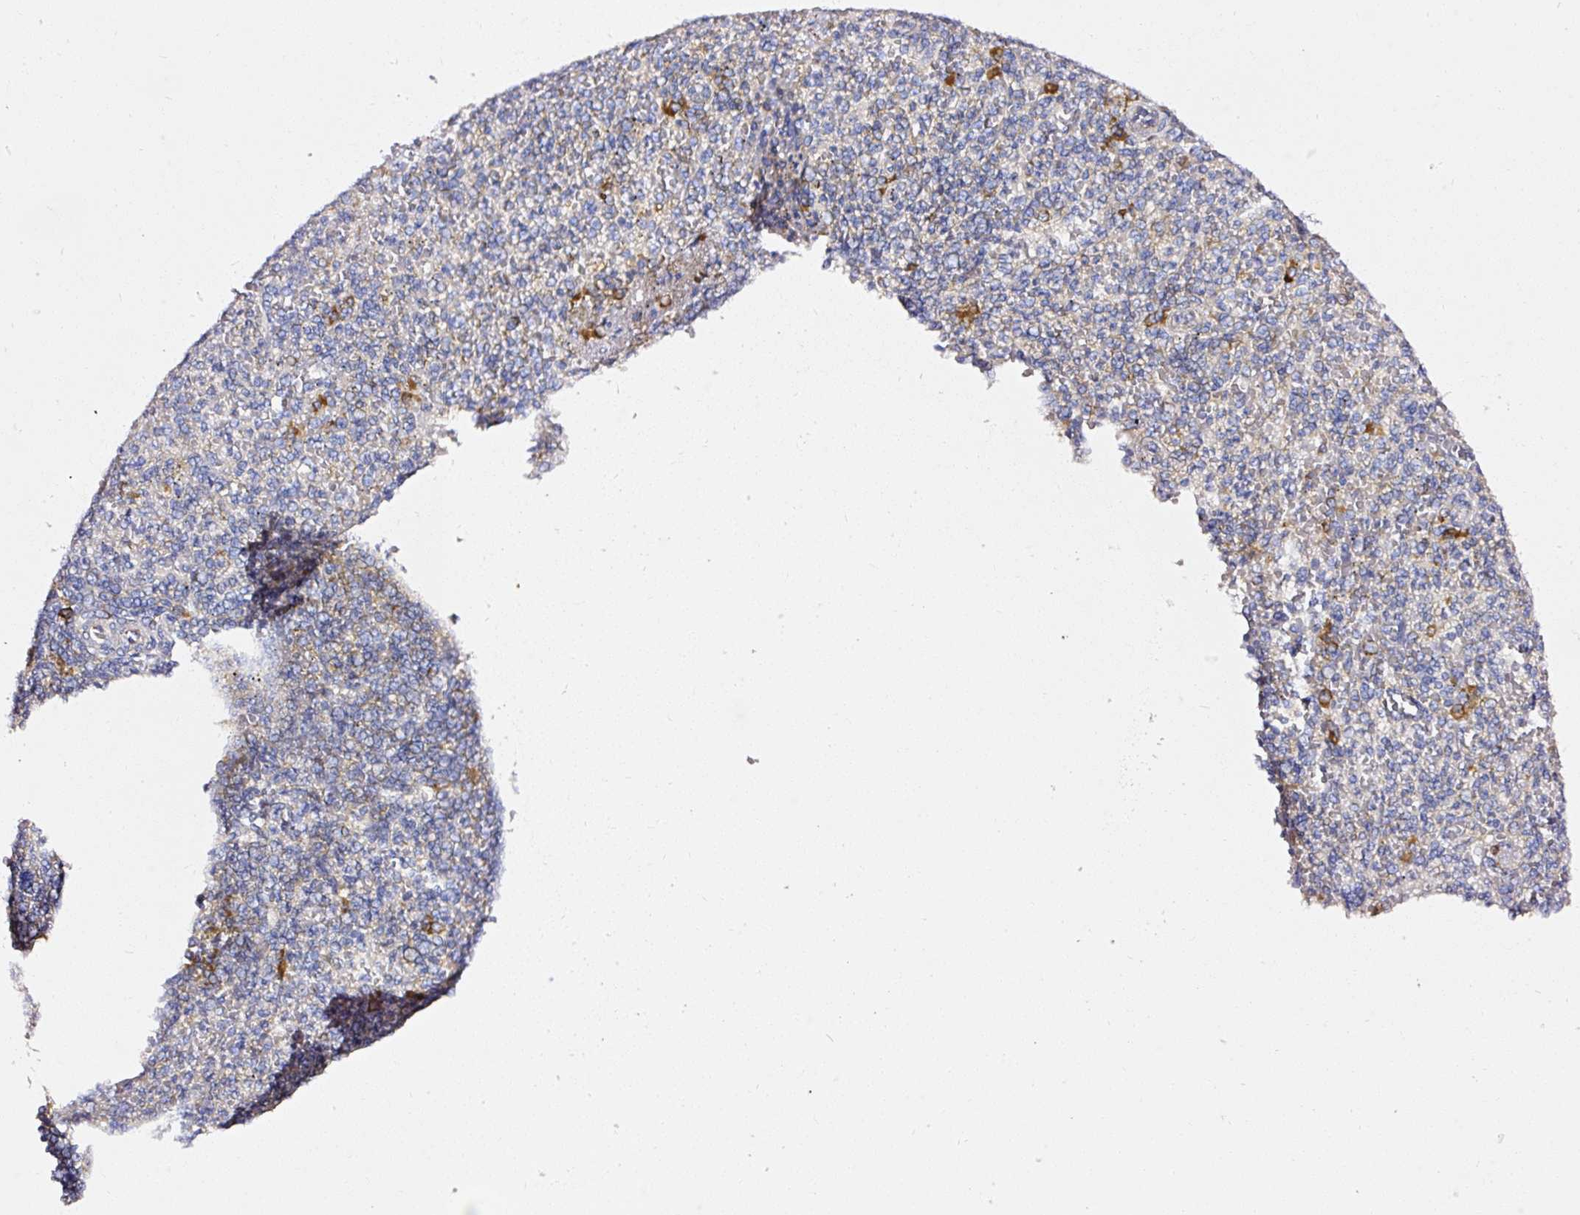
{"staining": {"intensity": "negative", "quantity": "none", "location": "none"}, "tissue": "spleen", "cell_type": "Cells in red pulp", "image_type": "normal", "snomed": [{"axis": "morphology", "description": "Normal tissue, NOS"}, {"axis": "topography", "description": "Spleen"}], "caption": "Cells in red pulp are negative for protein expression in benign human spleen. Brightfield microscopy of immunohistochemistry stained with DAB (3,3'-diaminobenzidine) (brown) and hematoxylin (blue), captured at high magnification.", "gene": "RPL10A", "patient": {"sex": "female", "age": 74}}